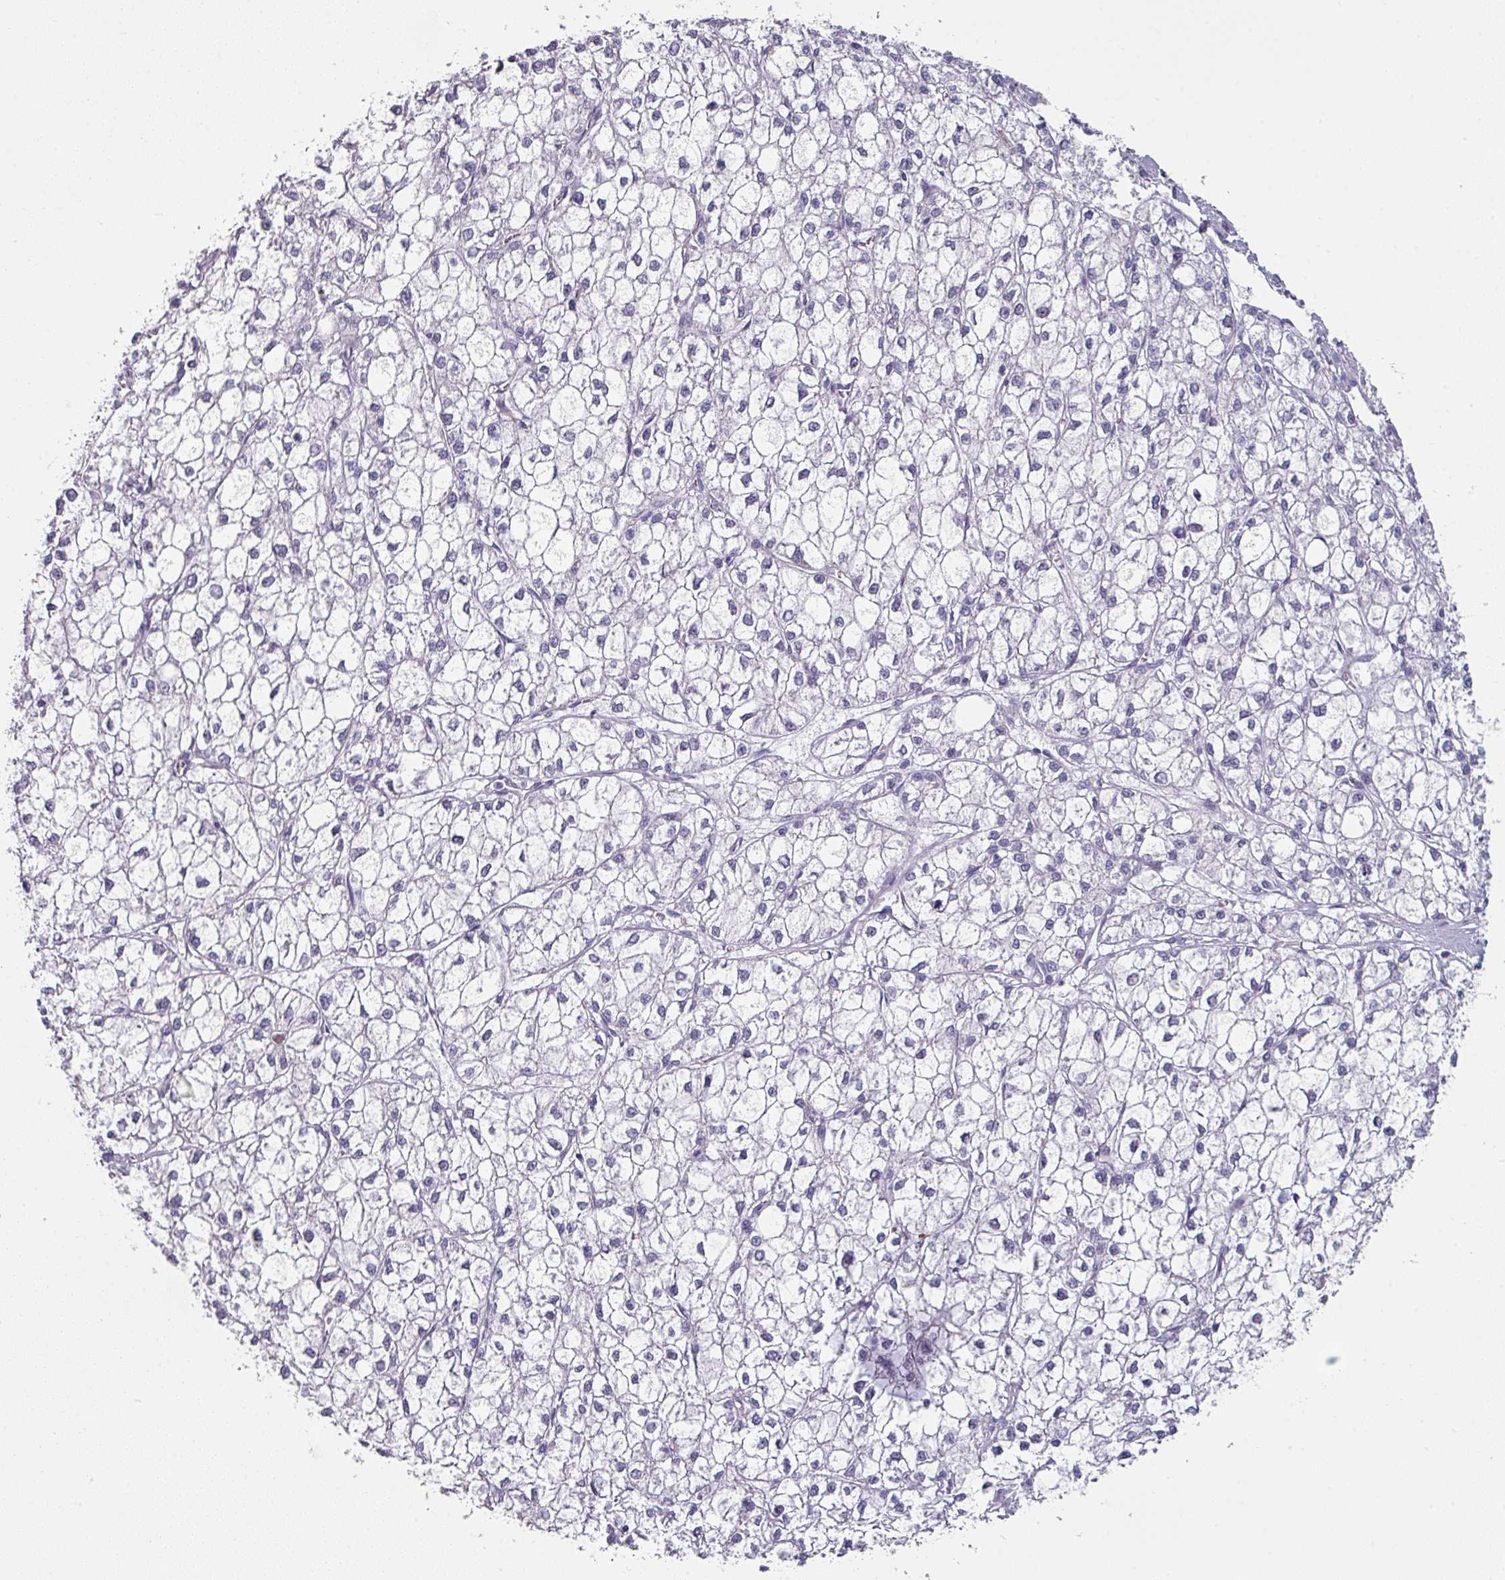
{"staining": {"intensity": "negative", "quantity": "none", "location": "none"}, "tissue": "liver cancer", "cell_type": "Tumor cells", "image_type": "cancer", "snomed": [{"axis": "morphology", "description": "Carcinoma, Hepatocellular, NOS"}, {"axis": "topography", "description": "Liver"}], "caption": "There is no significant expression in tumor cells of liver cancer (hepatocellular carcinoma). (Stains: DAB immunohistochemistry with hematoxylin counter stain, Microscopy: brightfield microscopy at high magnification).", "gene": "SLC17A7", "patient": {"sex": "female", "age": 43}}